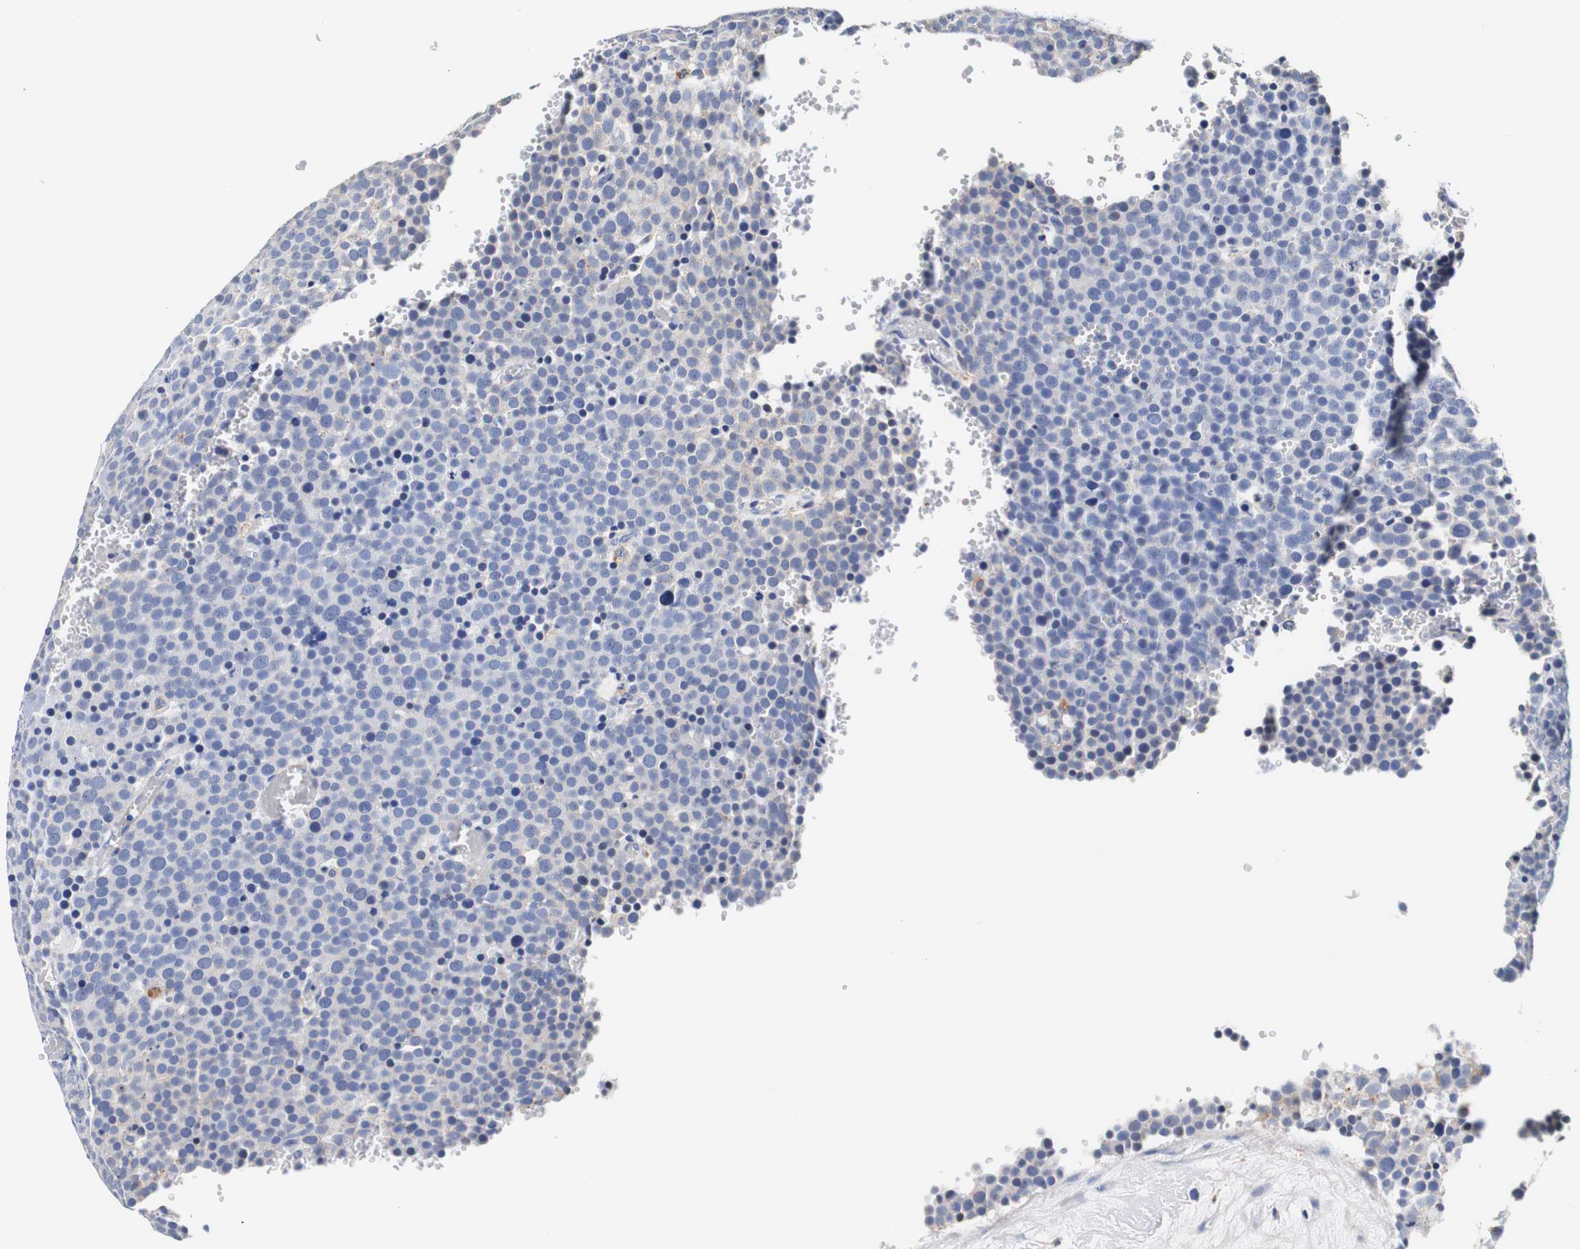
{"staining": {"intensity": "negative", "quantity": "none", "location": "none"}, "tissue": "testis cancer", "cell_type": "Tumor cells", "image_type": "cancer", "snomed": [{"axis": "morphology", "description": "Seminoma, NOS"}, {"axis": "topography", "description": "Testis"}], "caption": "Testis seminoma was stained to show a protein in brown. There is no significant positivity in tumor cells. (DAB (3,3'-diaminobenzidine) immunohistochemistry (IHC), high magnification).", "gene": "CAMK4", "patient": {"sex": "male", "age": 71}}